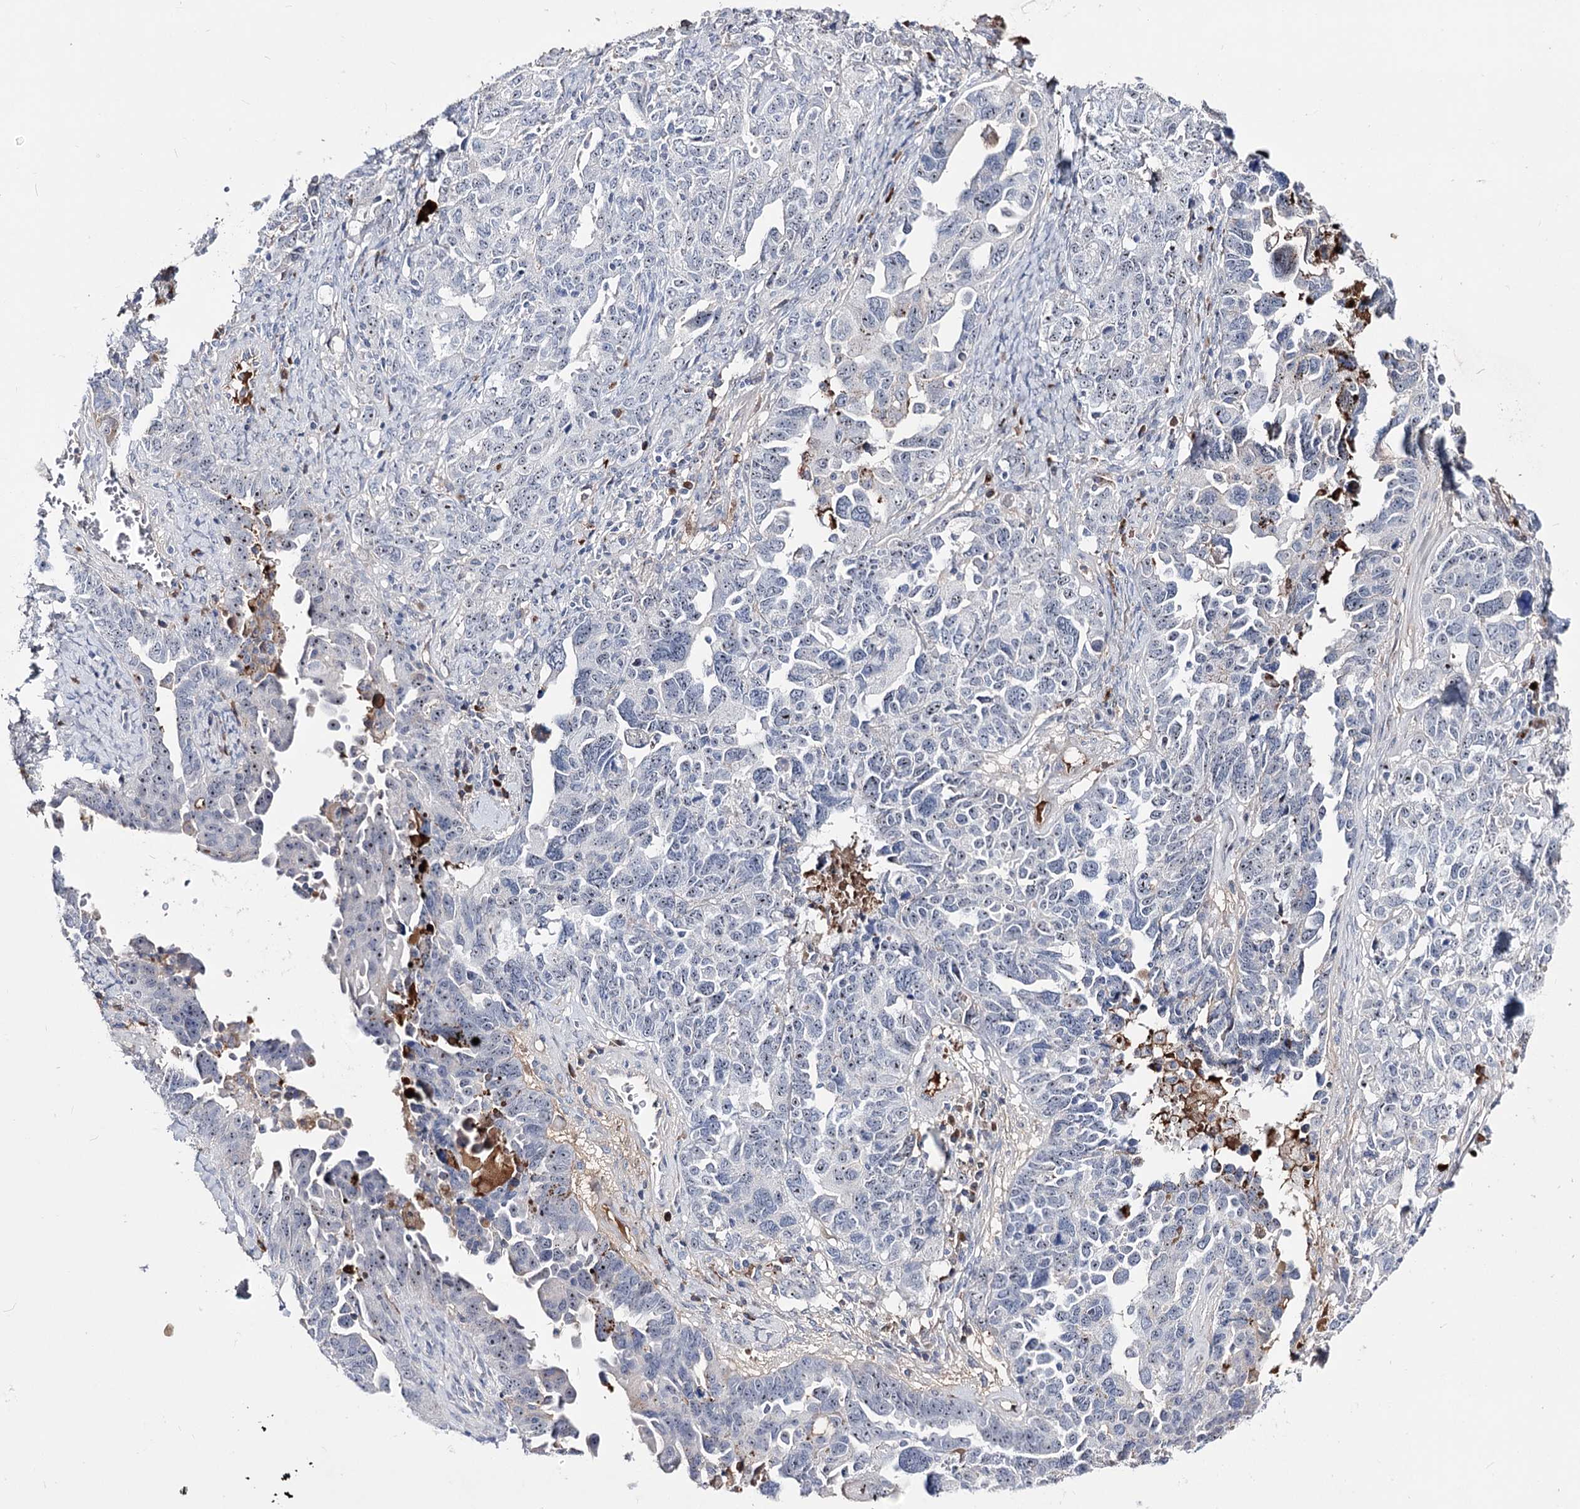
{"staining": {"intensity": "negative", "quantity": "none", "location": "none"}, "tissue": "ovarian cancer", "cell_type": "Tumor cells", "image_type": "cancer", "snomed": [{"axis": "morphology", "description": "Carcinoma, endometroid"}, {"axis": "topography", "description": "Ovary"}], "caption": "High magnification brightfield microscopy of ovarian endometroid carcinoma stained with DAB (3,3'-diaminobenzidine) (brown) and counterstained with hematoxylin (blue): tumor cells show no significant positivity.", "gene": "PCGF5", "patient": {"sex": "female", "age": 62}}